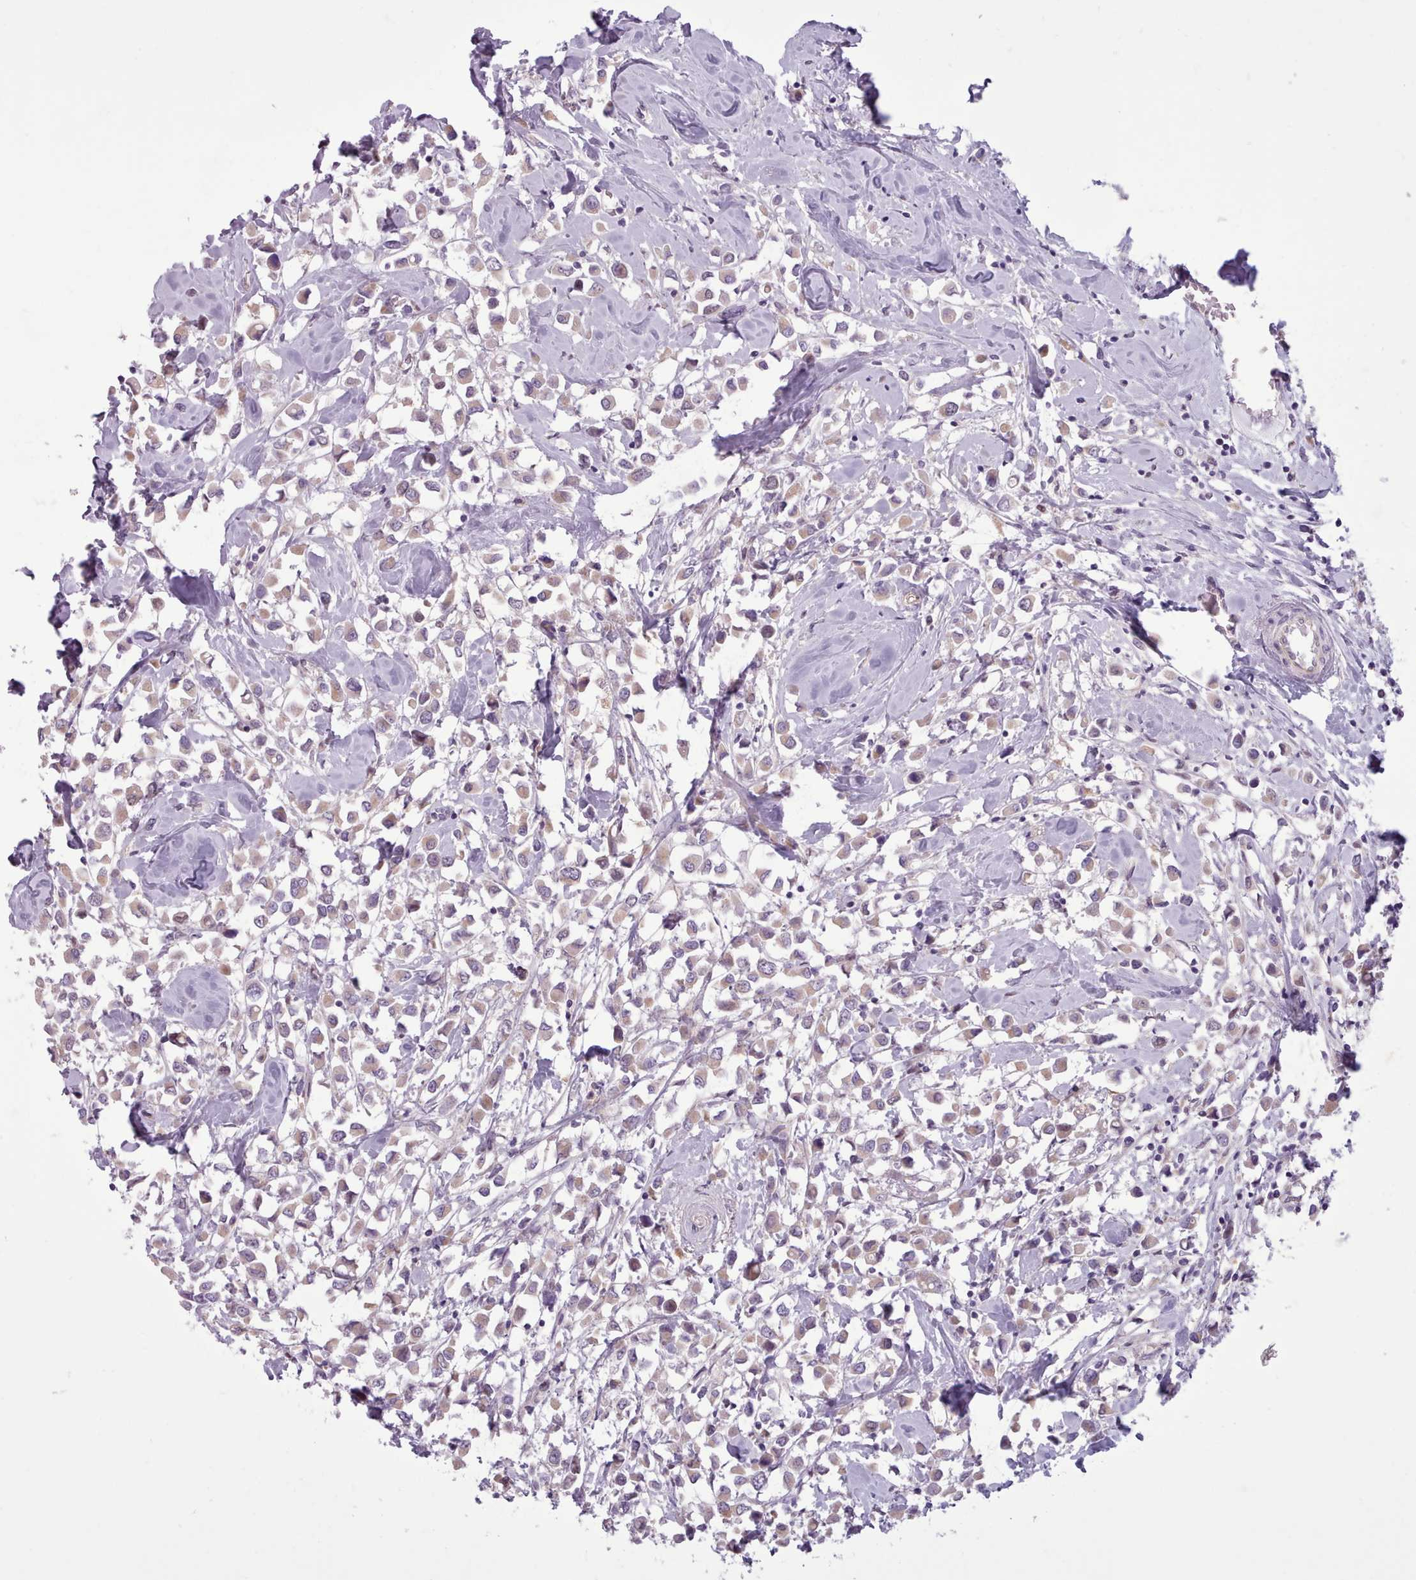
{"staining": {"intensity": "weak", "quantity": "25%-75%", "location": "cytoplasmic/membranous"}, "tissue": "breast cancer", "cell_type": "Tumor cells", "image_type": "cancer", "snomed": [{"axis": "morphology", "description": "Duct carcinoma"}, {"axis": "topography", "description": "Breast"}], "caption": "The histopathology image exhibits immunohistochemical staining of breast cancer. There is weak cytoplasmic/membranous expression is identified in approximately 25%-75% of tumor cells.", "gene": "SLURP1", "patient": {"sex": "female", "age": 61}}